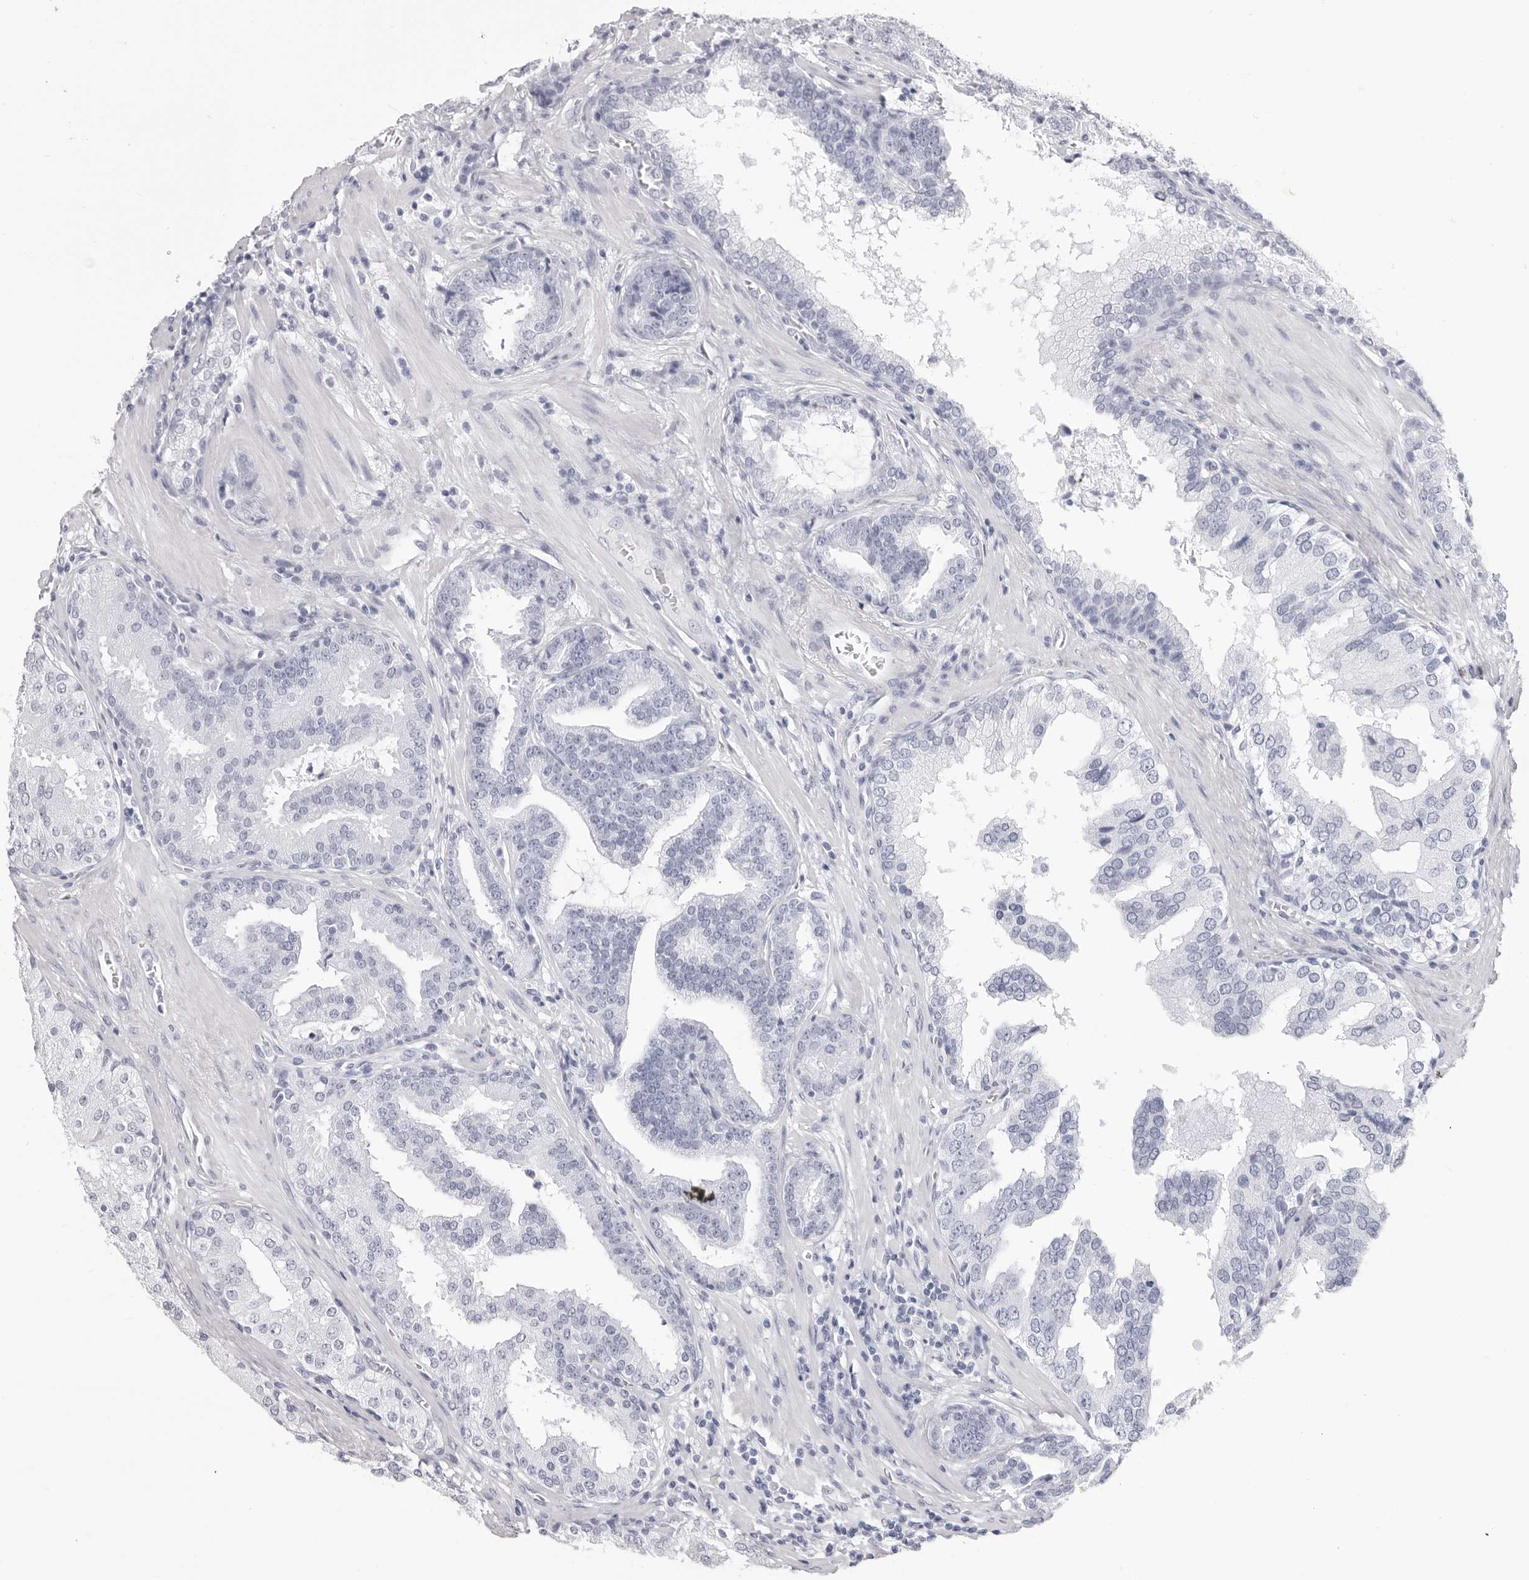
{"staining": {"intensity": "negative", "quantity": "none", "location": "none"}, "tissue": "prostate cancer", "cell_type": "Tumor cells", "image_type": "cancer", "snomed": [{"axis": "morphology", "description": "Adenocarcinoma, Low grade"}, {"axis": "topography", "description": "Prostate"}], "caption": "Immunohistochemistry histopathology image of neoplastic tissue: human prostate adenocarcinoma (low-grade) stained with DAB (3,3'-diaminobenzidine) exhibits no significant protein positivity in tumor cells. (DAB immunohistochemistry (IHC), high magnification).", "gene": "SRGAP2", "patient": {"sex": "male", "age": 67}}